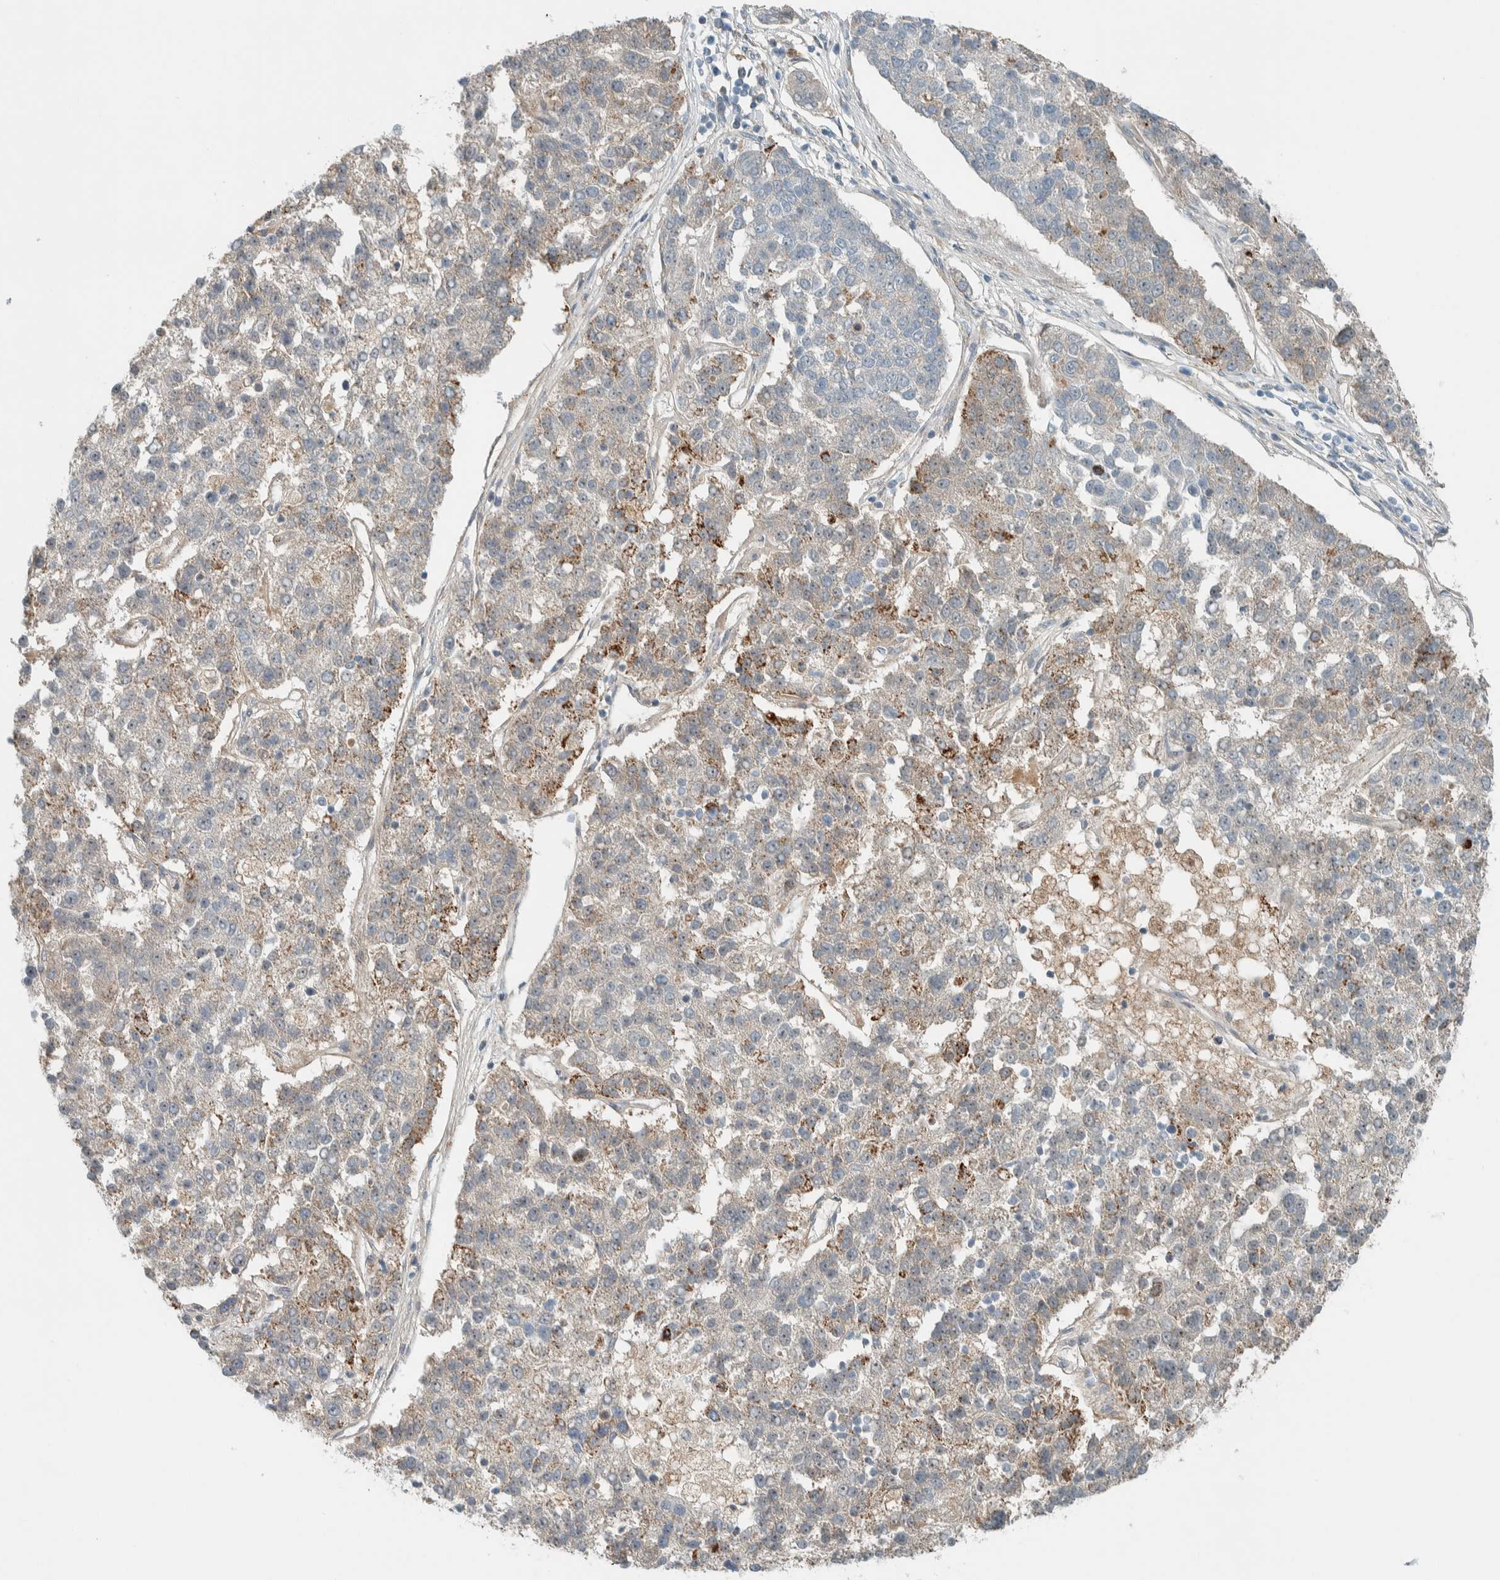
{"staining": {"intensity": "moderate", "quantity": "<25%", "location": "cytoplasmic/membranous"}, "tissue": "pancreatic cancer", "cell_type": "Tumor cells", "image_type": "cancer", "snomed": [{"axis": "morphology", "description": "Adenocarcinoma, NOS"}, {"axis": "topography", "description": "Pancreas"}], "caption": "IHC of adenocarcinoma (pancreatic) shows low levels of moderate cytoplasmic/membranous staining in approximately <25% of tumor cells.", "gene": "SLFN12L", "patient": {"sex": "female", "age": 61}}